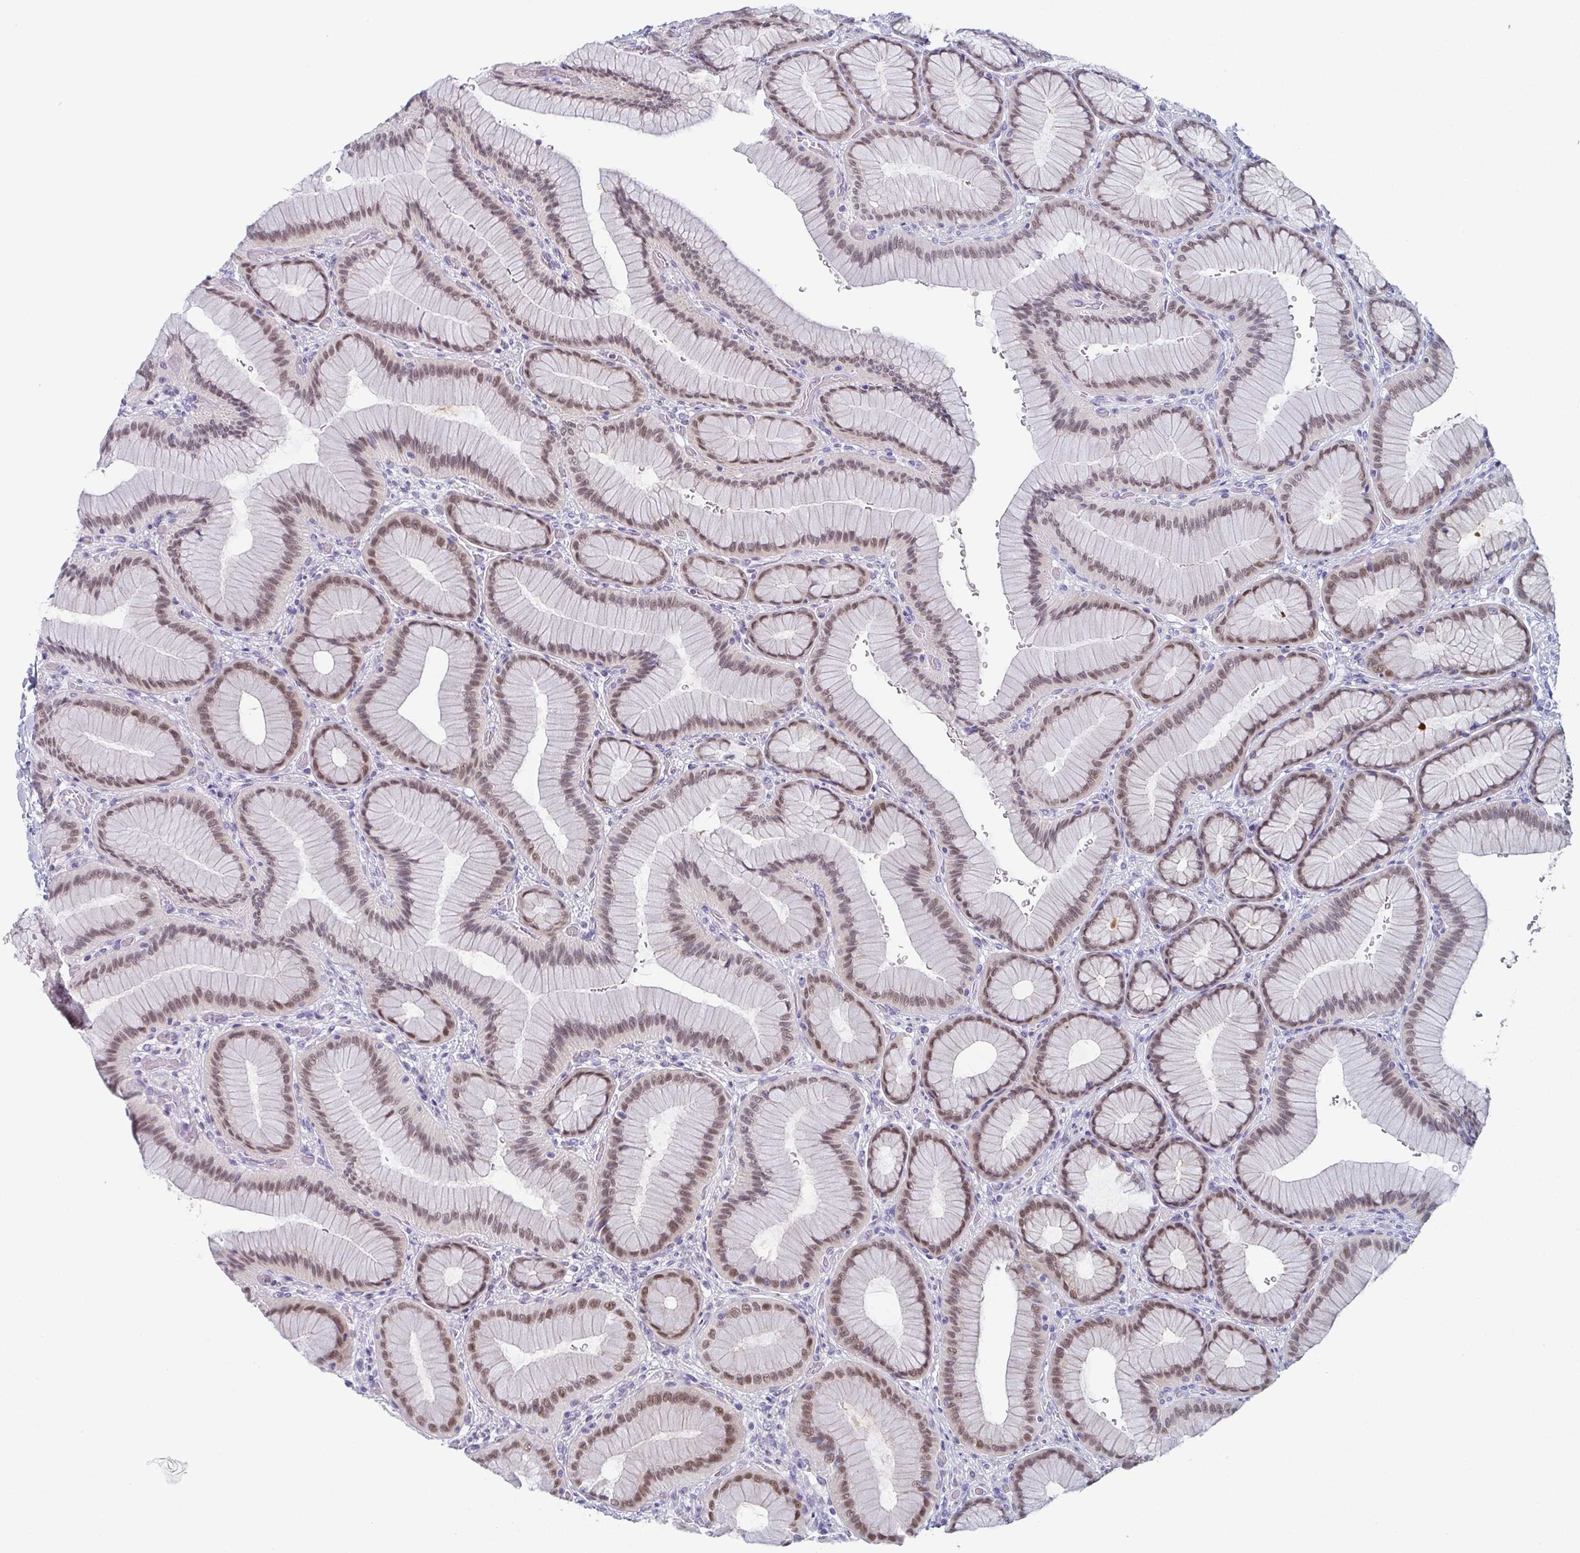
{"staining": {"intensity": "moderate", "quantity": "25%-75%", "location": "nuclear"}, "tissue": "stomach", "cell_type": "Glandular cells", "image_type": "normal", "snomed": [{"axis": "morphology", "description": "Normal tissue, NOS"}, {"axis": "morphology", "description": "Adenocarcinoma, NOS"}, {"axis": "morphology", "description": "Adenocarcinoma, High grade"}, {"axis": "topography", "description": "Stomach, upper"}, {"axis": "topography", "description": "Stomach"}], "caption": "Immunohistochemical staining of unremarkable stomach demonstrates medium levels of moderate nuclear positivity in approximately 25%-75% of glandular cells.", "gene": "PYCR3", "patient": {"sex": "female", "age": 65}}